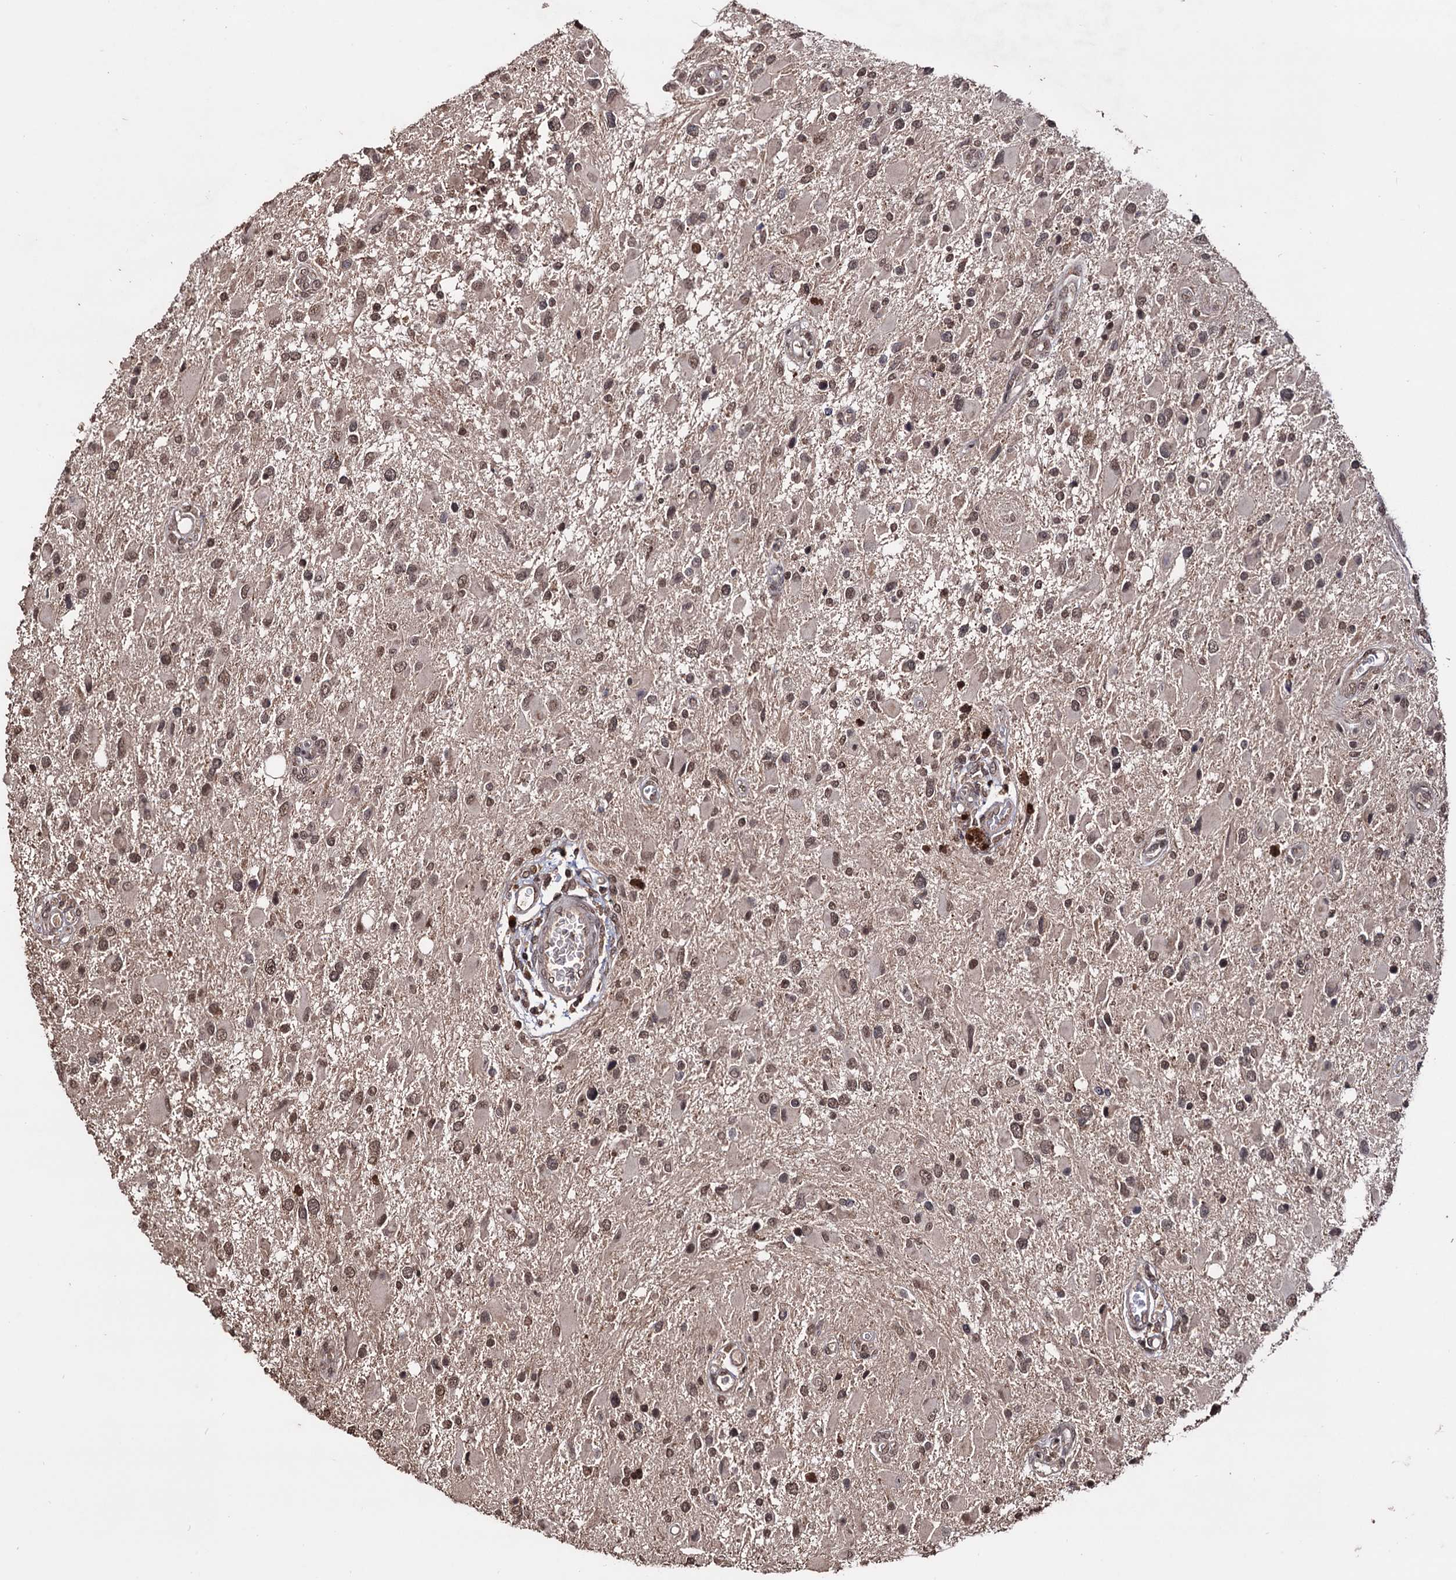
{"staining": {"intensity": "moderate", "quantity": ">75%", "location": "nuclear"}, "tissue": "glioma", "cell_type": "Tumor cells", "image_type": "cancer", "snomed": [{"axis": "morphology", "description": "Glioma, malignant, High grade"}, {"axis": "topography", "description": "Brain"}], "caption": "Protein staining of glioma tissue demonstrates moderate nuclear staining in approximately >75% of tumor cells. (DAB (3,3'-diaminobenzidine) IHC with brightfield microscopy, high magnification).", "gene": "KLF5", "patient": {"sex": "male", "age": 53}}